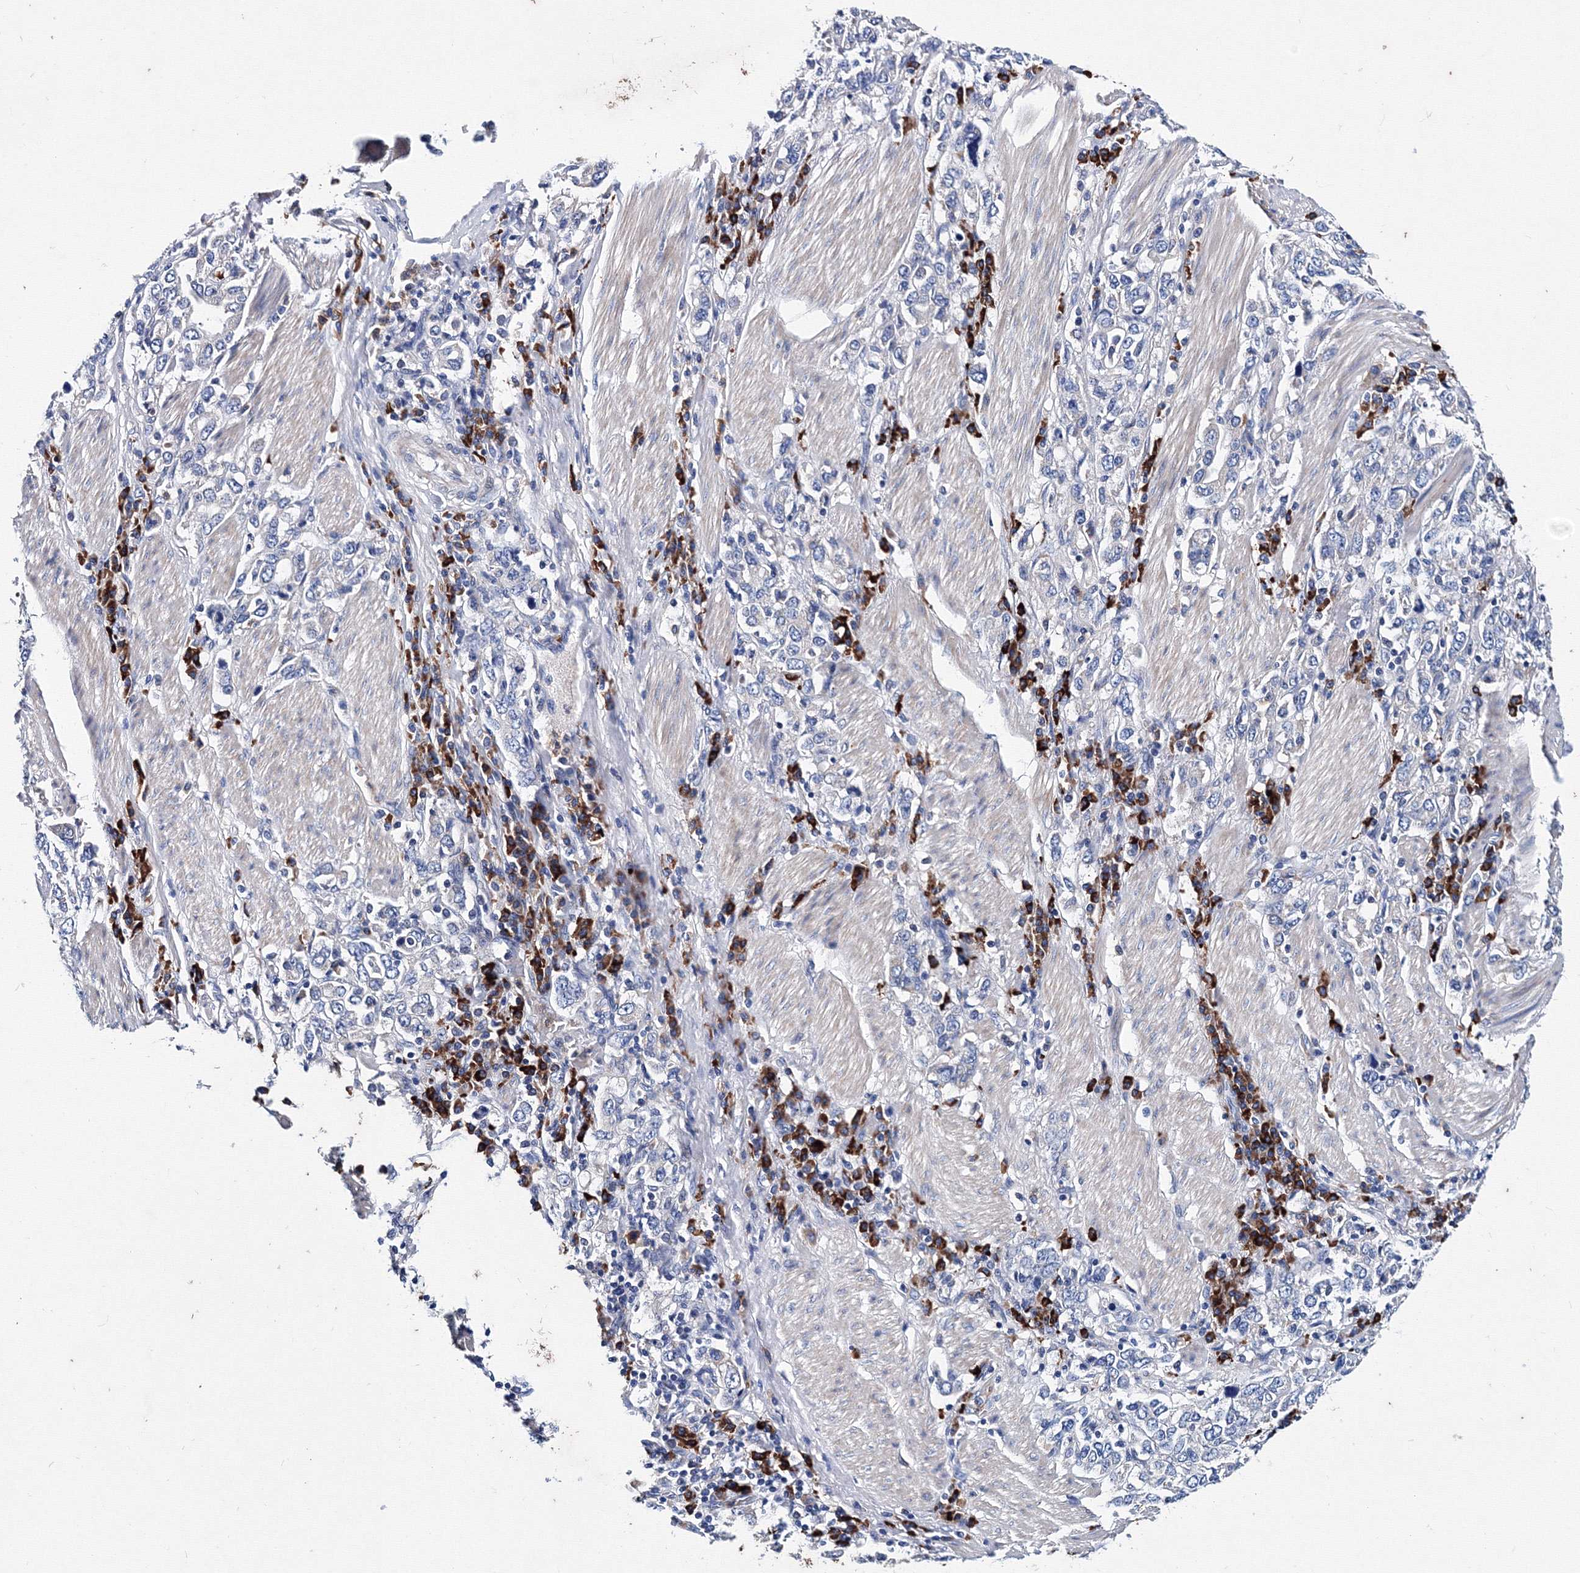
{"staining": {"intensity": "negative", "quantity": "none", "location": "none"}, "tissue": "stomach cancer", "cell_type": "Tumor cells", "image_type": "cancer", "snomed": [{"axis": "morphology", "description": "Adenocarcinoma, NOS"}, {"axis": "topography", "description": "Stomach, upper"}], "caption": "A high-resolution photomicrograph shows immunohistochemistry (IHC) staining of adenocarcinoma (stomach), which demonstrates no significant staining in tumor cells.", "gene": "TRPM2", "patient": {"sex": "male", "age": 62}}